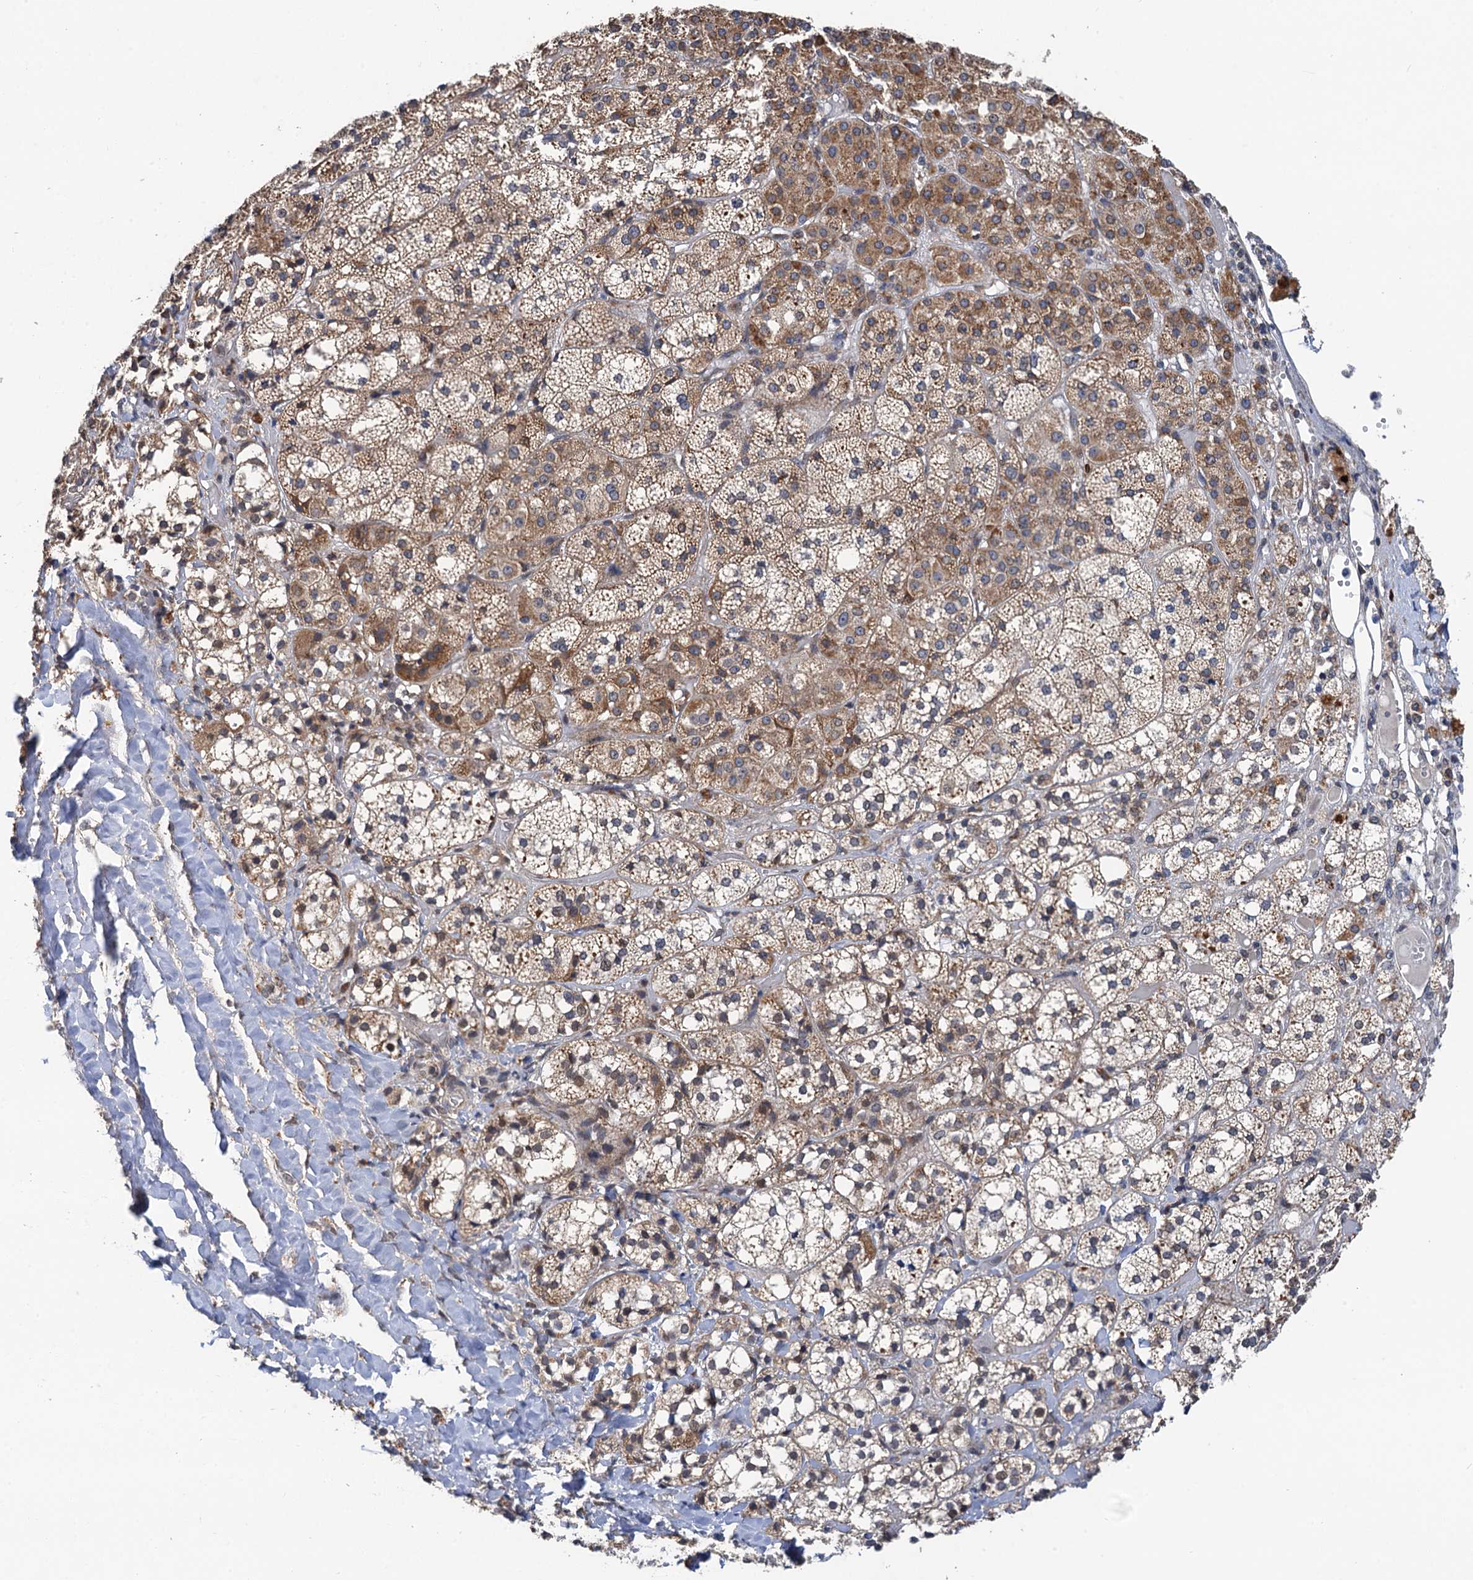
{"staining": {"intensity": "moderate", "quantity": "25%-75%", "location": "cytoplasmic/membranous"}, "tissue": "adrenal gland", "cell_type": "Glandular cells", "image_type": "normal", "snomed": [{"axis": "morphology", "description": "Normal tissue, NOS"}, {"axis": "topography", "description": "Adrenal gland"}], "caption": "Glandular cells exhibit medium levels of moderate cytoplasmic/membranous positivity in about 25%-75% of cells in unremarkable adrenal gland.", "gene": "CMPK2", "patient": {"sex": "female", "age": 61}}